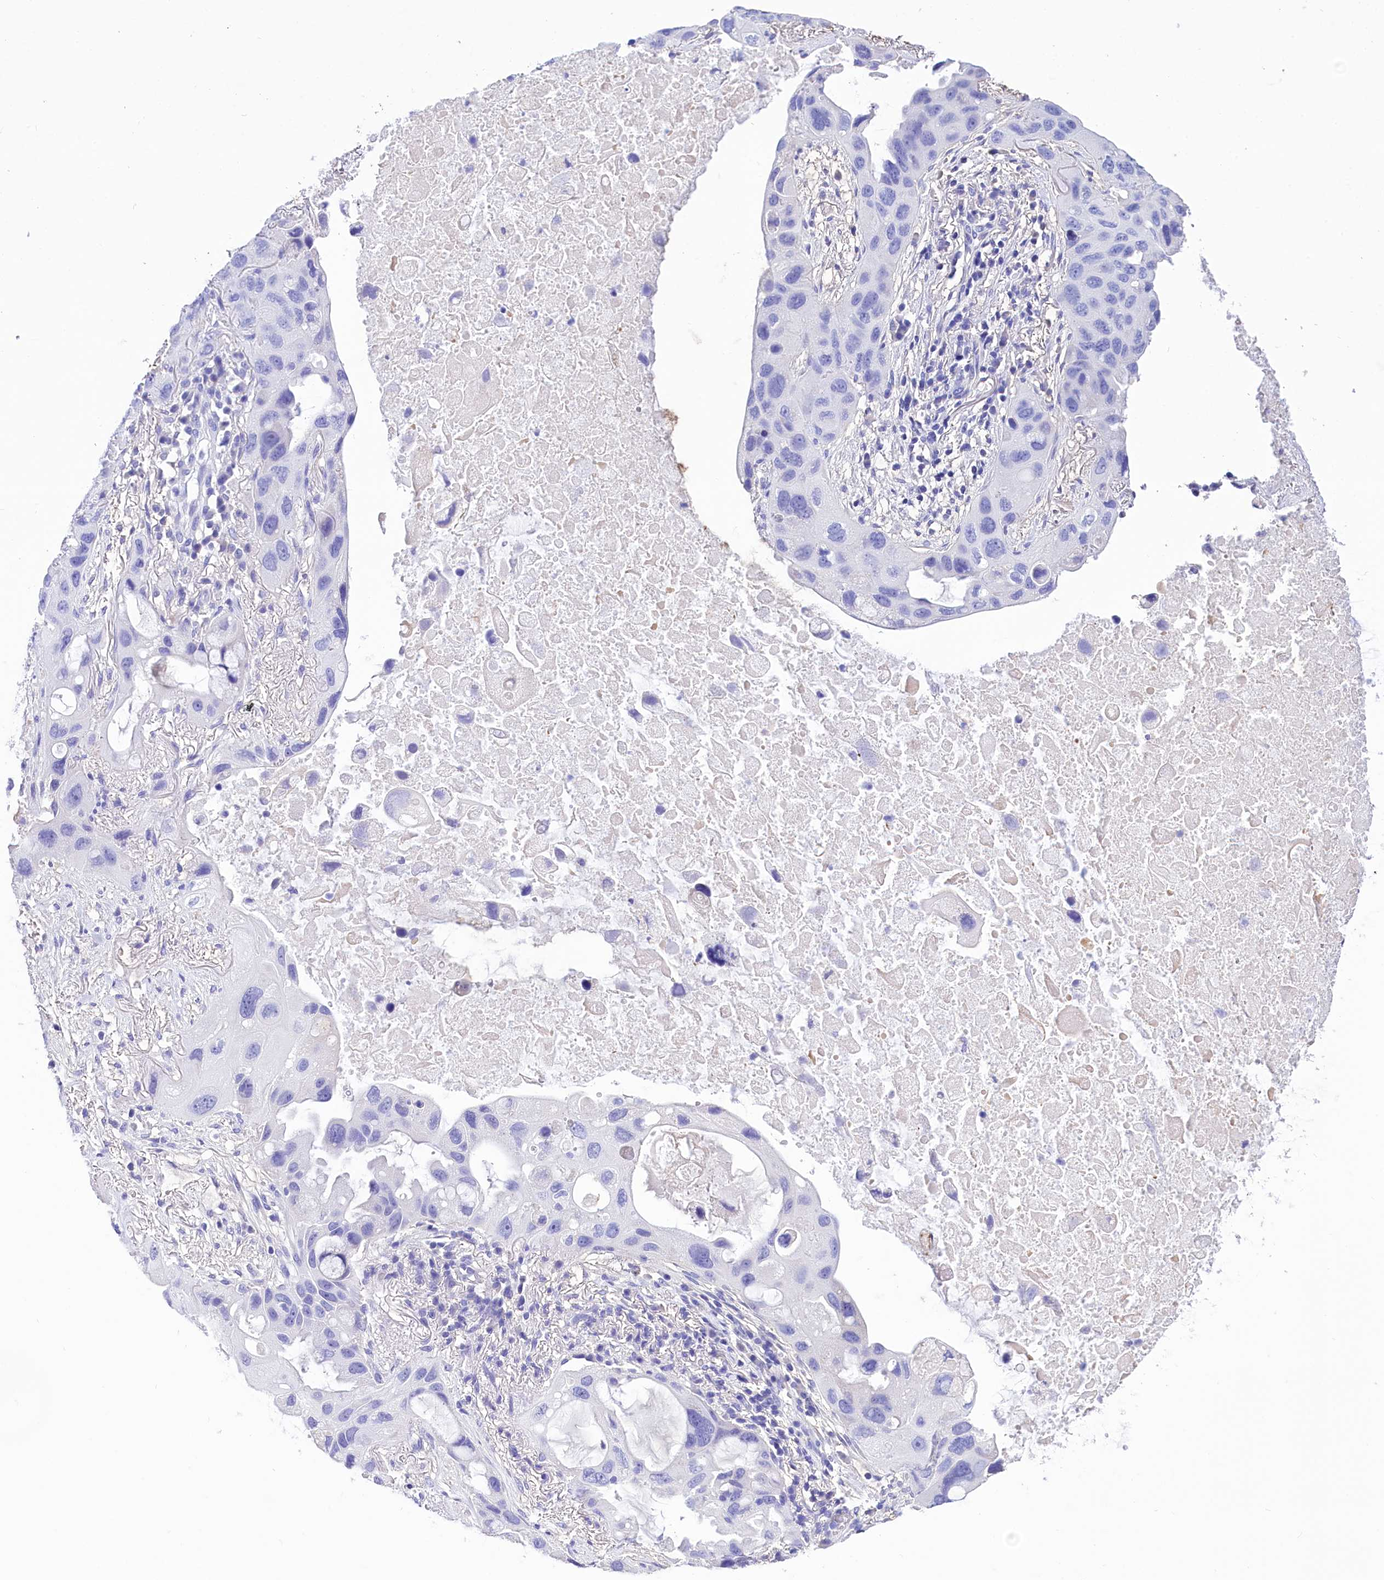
{"staining": {"intensity": "negative", "quantity": "none", "location": "none"}, "tissue": "lung cancer", "cell_type": "Tumor cells", "image_type": "cancer", "snomed": [{"axis": "morphology", "description": "Squamous cell carcinoma, NOS"}, {"axis": "topography", "description": "Lung"}], "caption": "Tumor cells are negative for brown protein staining in squamous cell carcinoma (lung). The staining was performed using DAB (3,3'-diaminobenzidine) to visualize the protein expression in brown, while the nuclei were stained in blue with hematoxylin (Magnification: 20x).", "gene": "TTC36", "patient": {"sex": "female", "age": 73}}